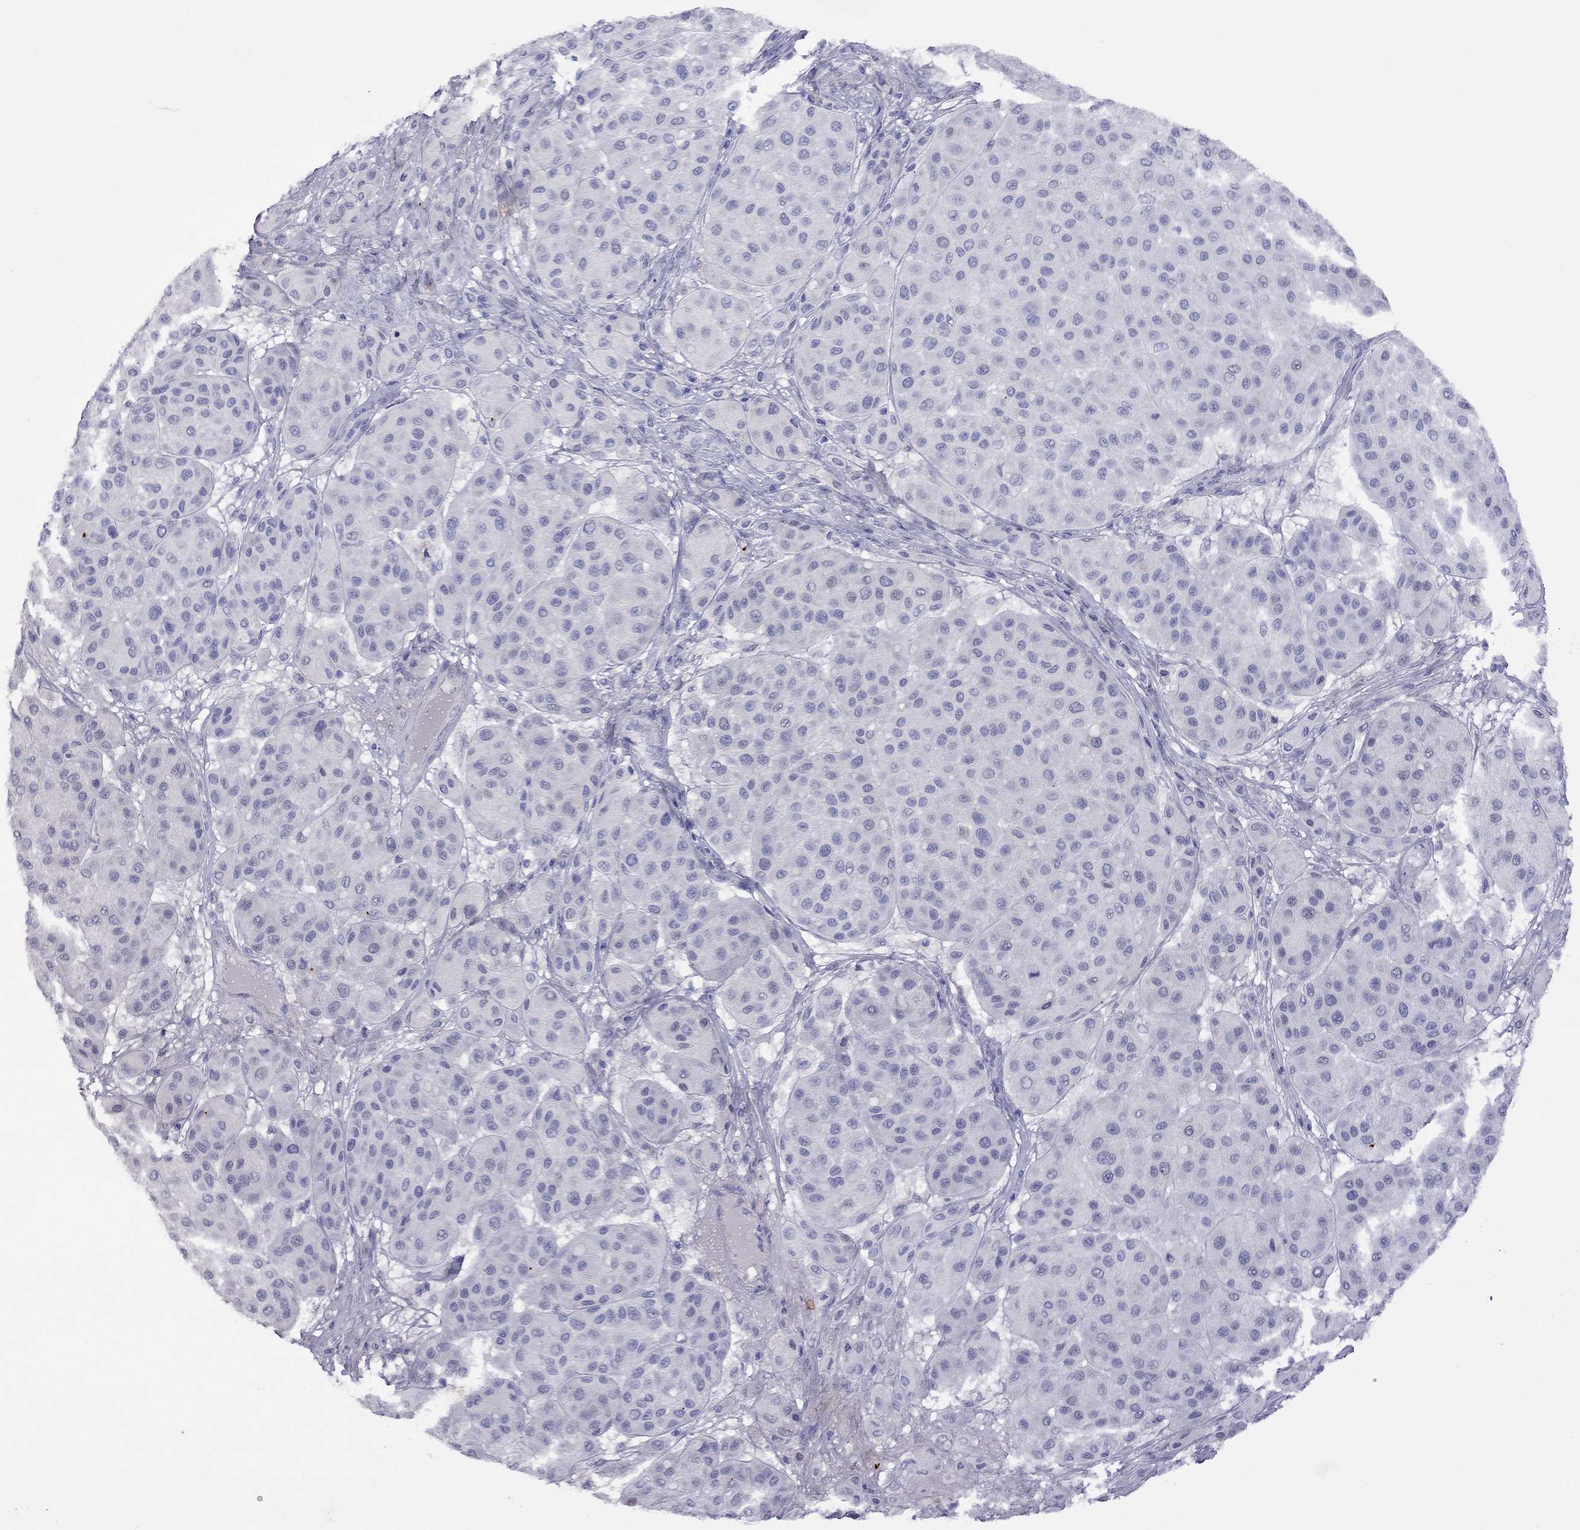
{"staining": {"intensity": "negative", "quantity": "none", "location": "none"}, "tissue": "melanoma", "cell_type": "Tumor cells", "image_type": "cancer", "snomed": [{"axis": "morphology", "description": "Malignant melanoma, Metastatic site"}, {"axis": "topography", "description": "Smooth muscle"}], "caption": "Tumor cells are negative for protein expression in human malignant melanoma (metastatic site).", "gene": "SLC30A8", "patient": {"sex": "male", "age": 41}}